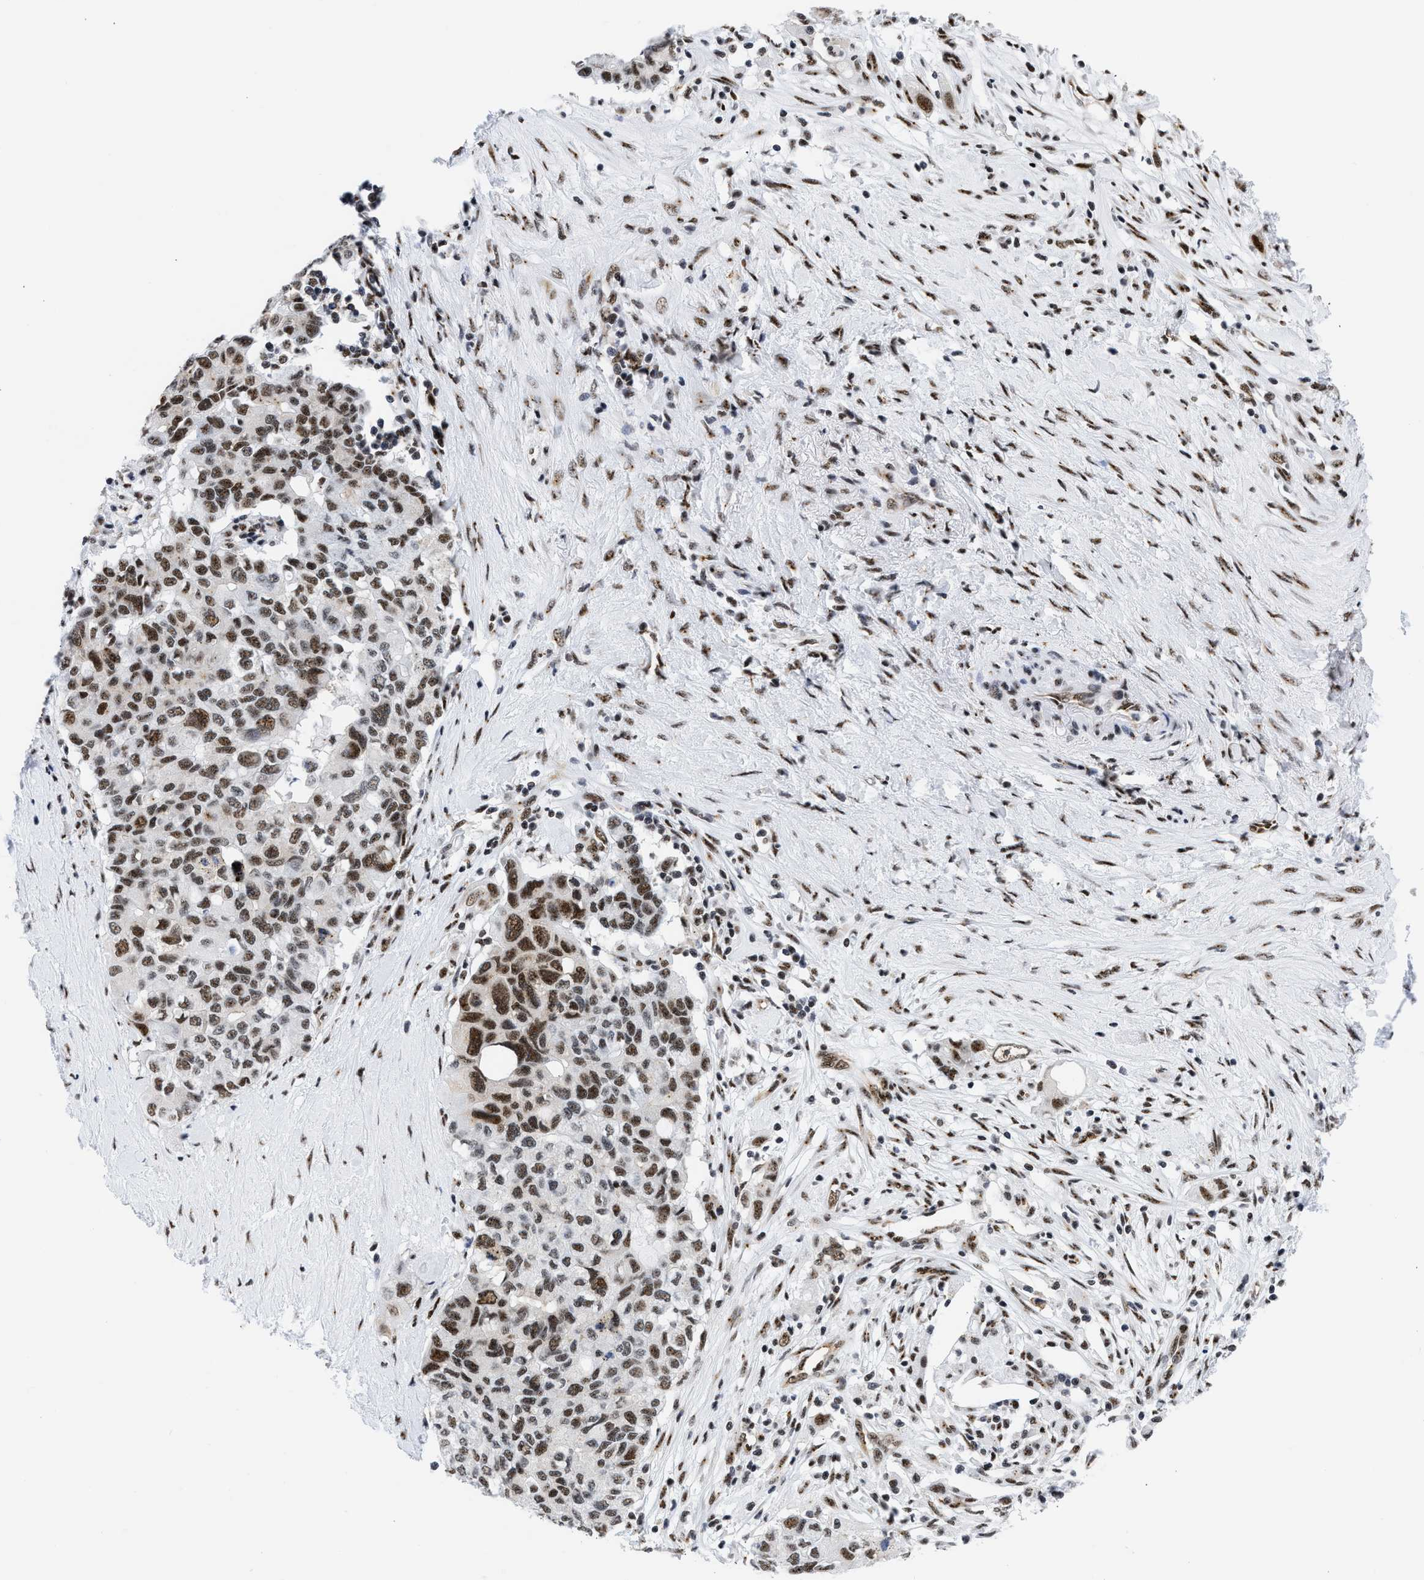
{"staining": {"intensity": "strong", "quantity": "25%-75%", "location": "nuclear"}, "tissue": "pancreatic cancer", "cell_type": "Tumor cells", "image_type": "cancer", "snomed": [{"axis": "morphology", "description": "Adenocarcinoma, NOS"}, {"axis": "topography", "description": "Pancreas"}], "caption": "The micrograph exhibits immunohistochemical staining of pancreatic adenocarcinoma. There is strong nuclear positivity is identified in approximately 25%-75% of tumor cells.", "gene": "RBM8A", "patient": {"sex": "female", "age": 56}}